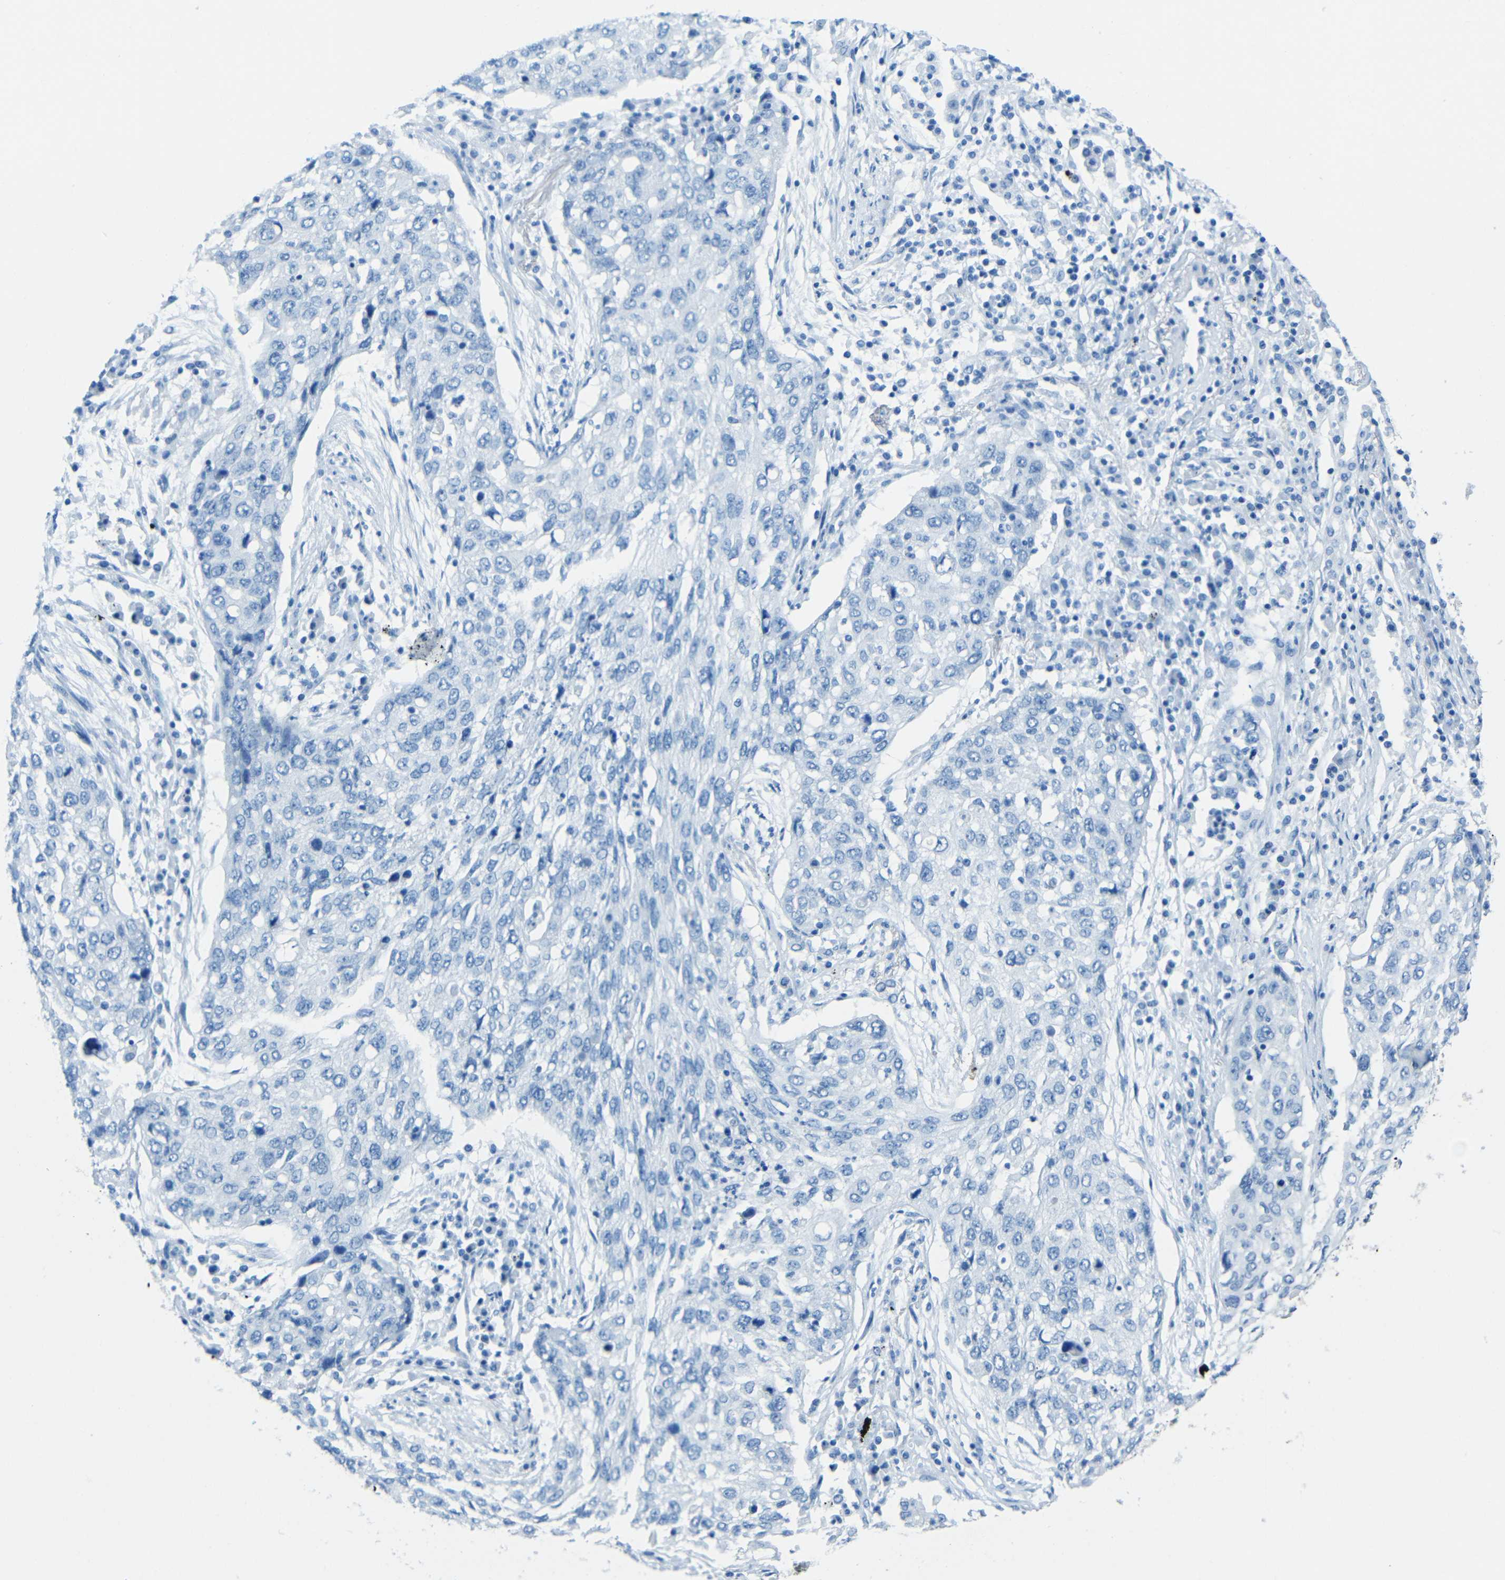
{"staining": {"intensity": "negative", "quantity": "none", "location": "none"}, "tissue": "lung cancer", "cell_type": "Tumor cells", "image_type": "cancer", "snomed": [{"axis": "morphology", "description": "Squamous cell carcinoma, NOS"}, {"axis": "topography", "description": "Lung"}], "caption": "IHC of lung cancer shows no staining in tumor cells. (Stains: DAB immunohistochemistry (IHC) with hematoxylin counter stain, Microscopy: brightfield microscopy at high magnification).", "gene": "TUBB4B", "patient": {"sex": "female", "age": 63}}